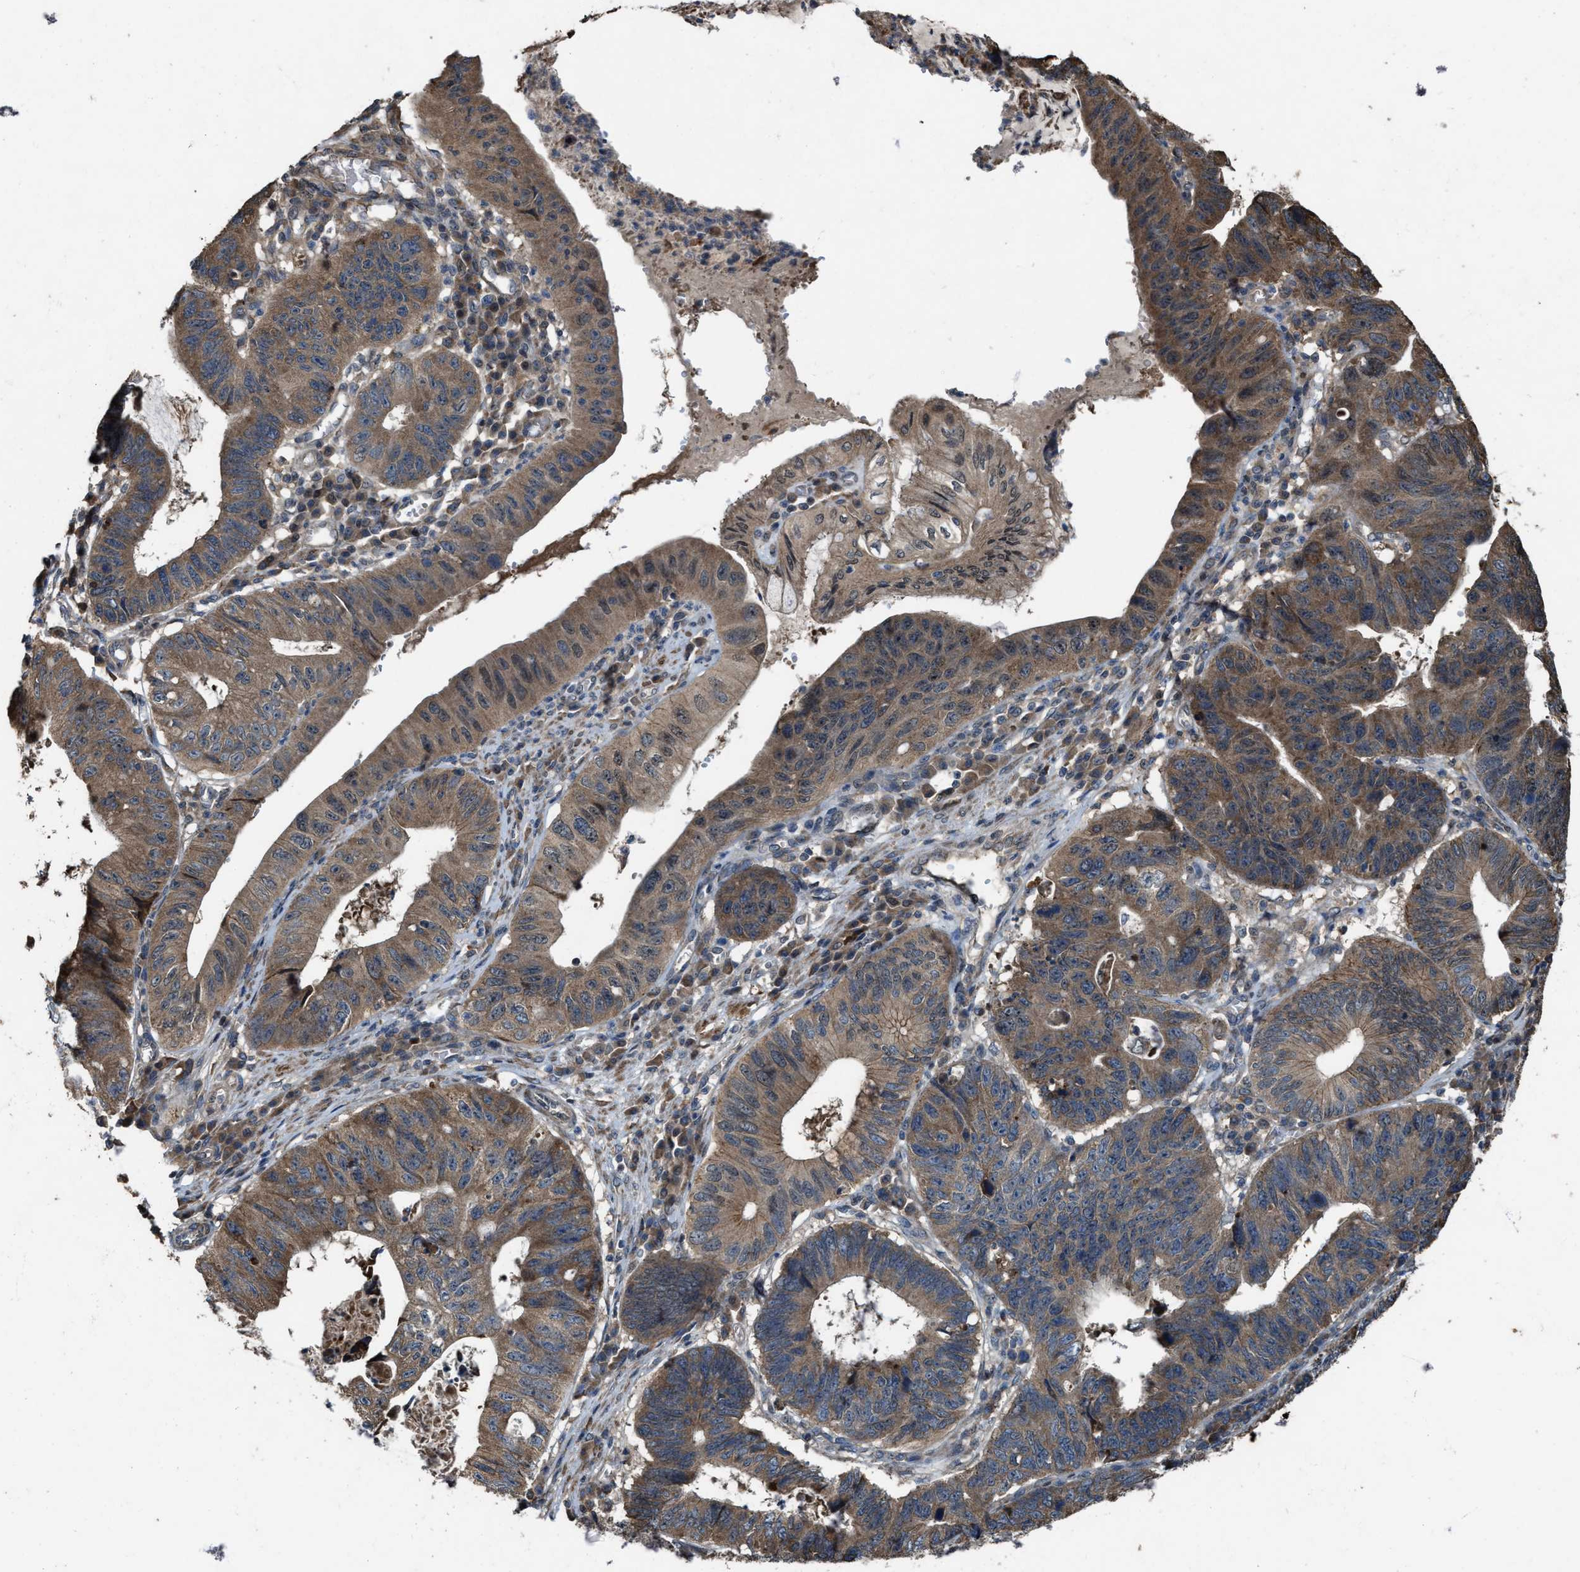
{"staining": {"intensity": "moderate", "quantity": ">75%", "location": "cytoplasmic/membranous"}, "tissue": "stomach cancer", "cell_type": "Tumor cells", "image_type": "cancer", "snomed": [{"axis": "morphology", "description": "Adenocarcinoma, NOS"}, {"axis": "topography", "description": "Stomach"}], "caption": "A brown stain highlights moderate cytoplasmic/membranous staining of a protein in human stomach cancer tumor cells.", "gene": "PDP2", "patient": {"sex": "male", "age": 59}}